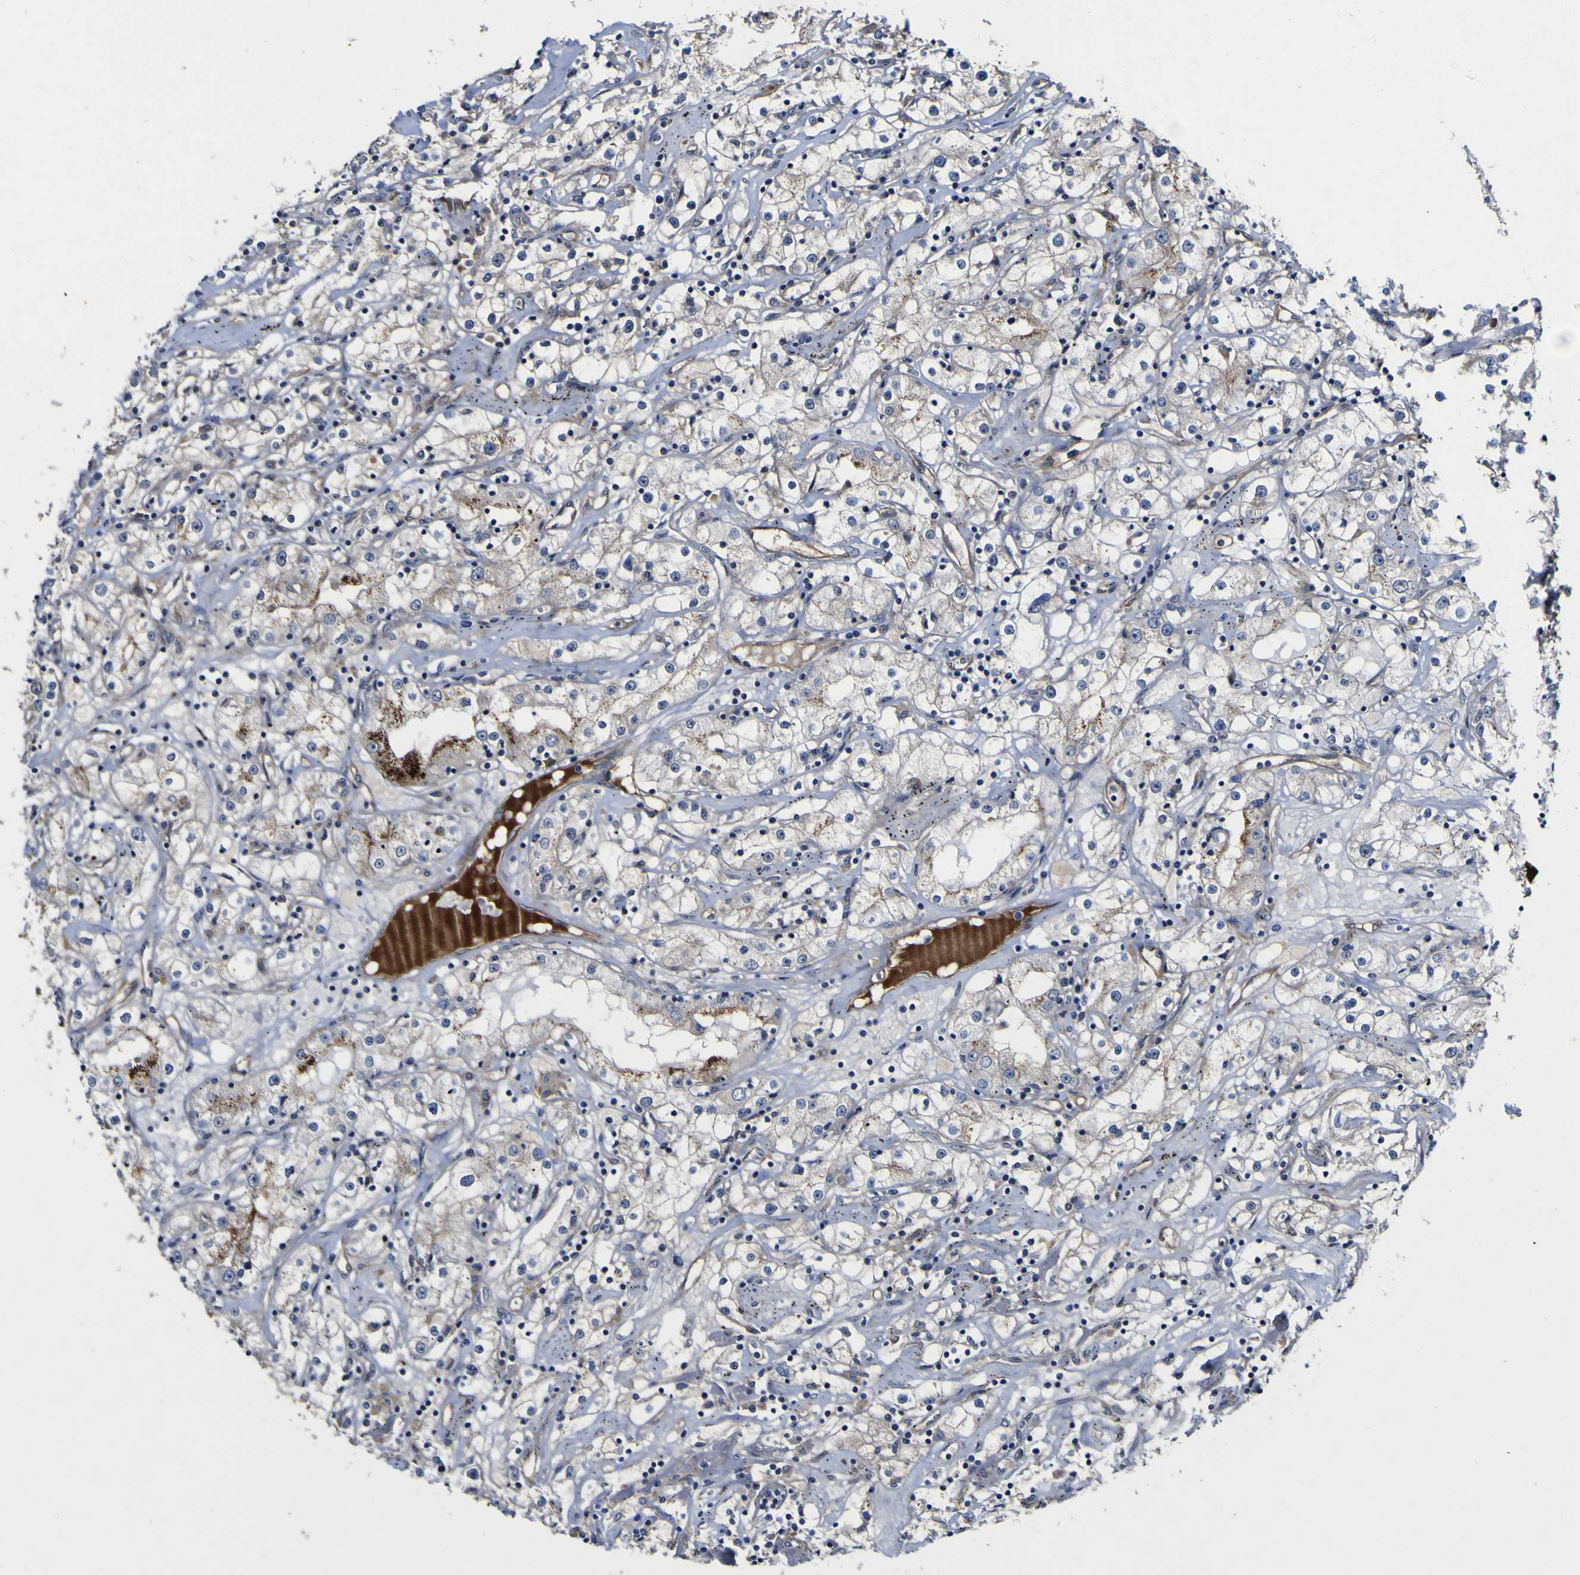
{"staining": {"intensity": "negative", "quantity": "none", "location": "none"}, "tissue": "renal cancer", "cell_type": "Tumor cells", "image_type": "cancer", "snomed": [{"axis": "morphology", "description": "Adenocarcinoma, NOS"}, {"axis": "topography", "description": "Kidney"}], "caption": "Protein analysis of renal cancer (adenocarcinoma) exhibits no significant expression in tumor cells.", "gene": "CCL2", "patient": {"sex": "male", "age": 56}}